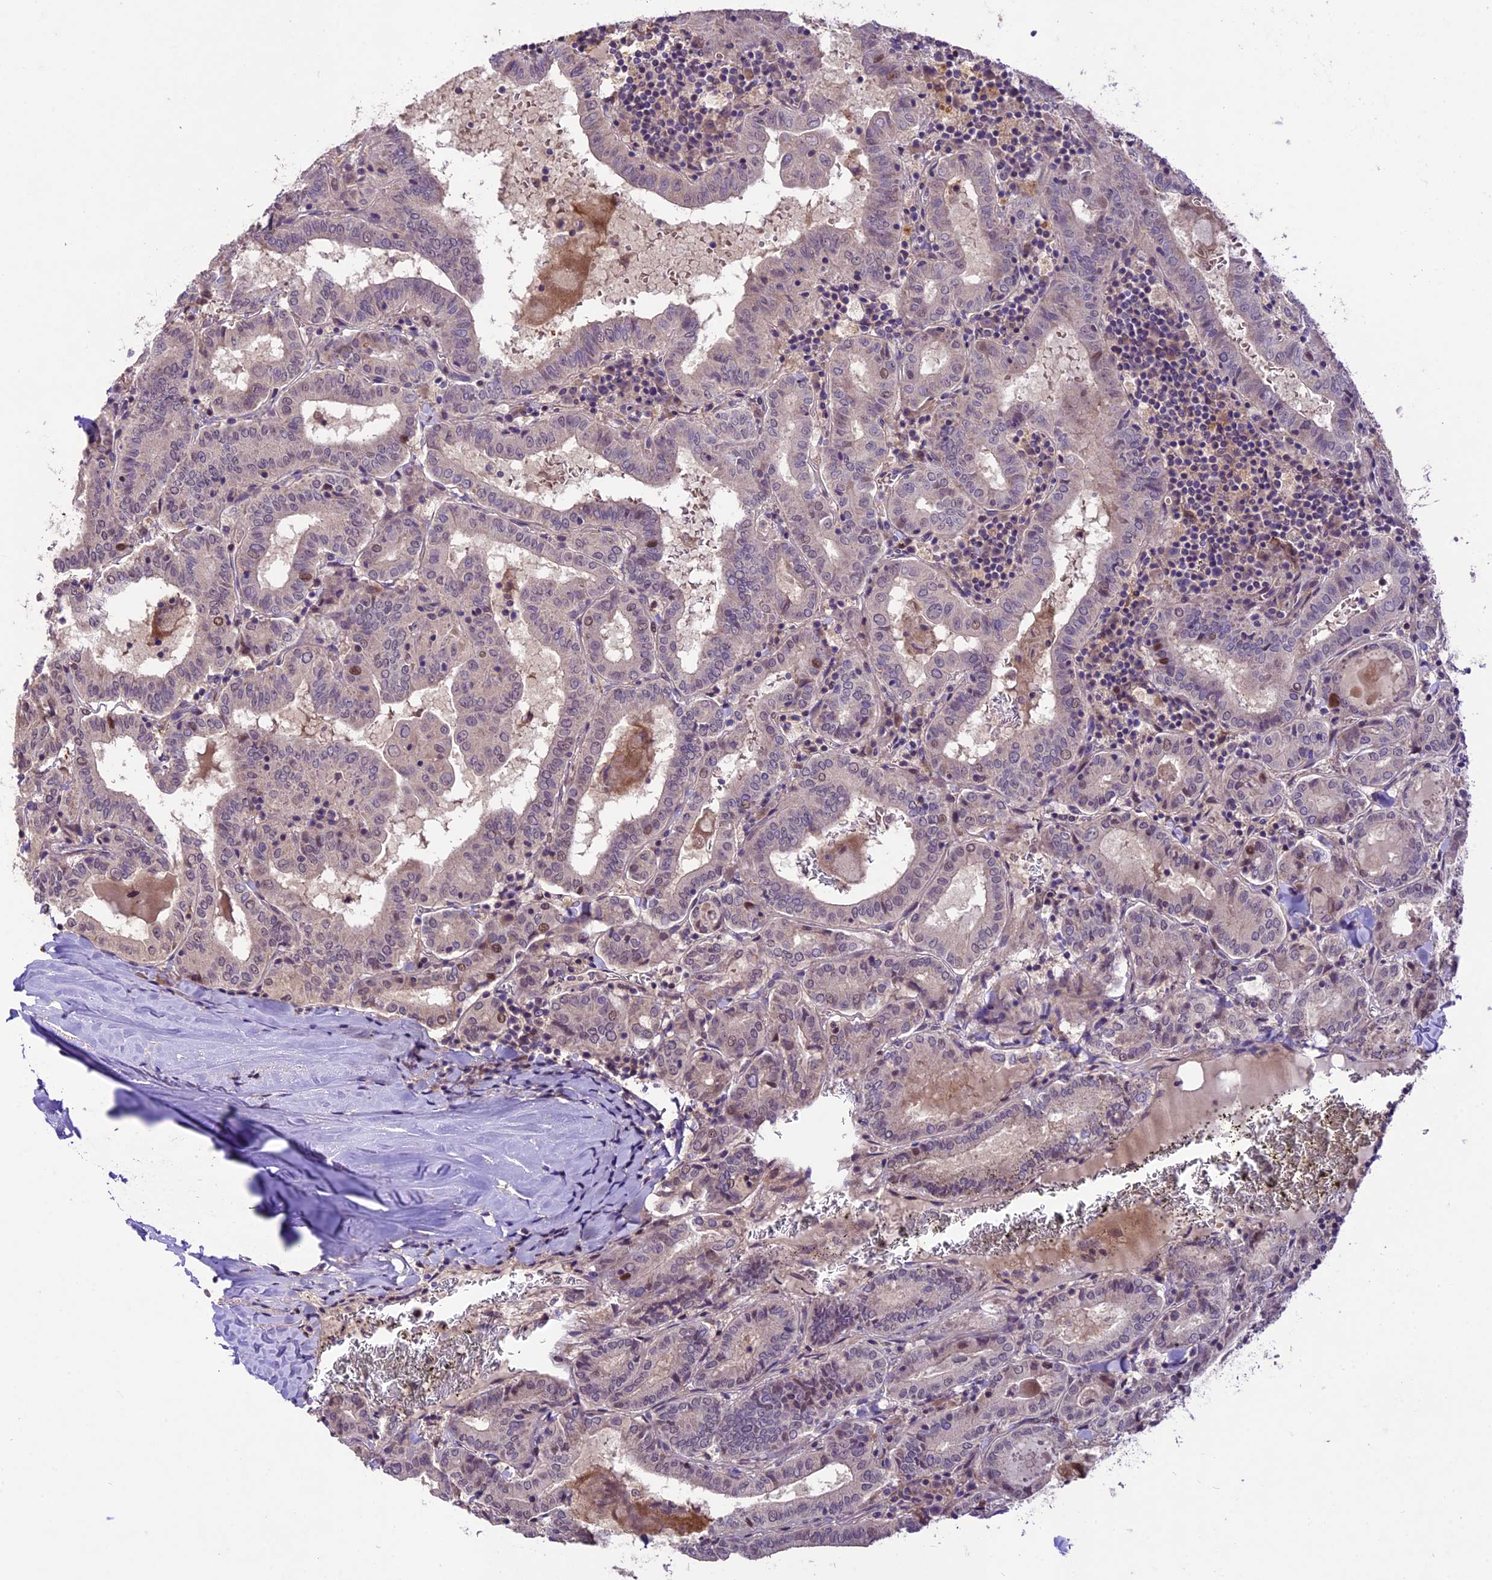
{"staining": {"intensity": "negative", "quantity": "none", "location": "none"}, "tissue": "thyroid cancer", "cell_type": "Tumor cells", "image_type": "cancer", "snomed": [{"axis": "morphology", "description": "Papillary adenocarcinoma, NOS"}, {"axis": "topography", "description": "Thyroid gland"}], "caption": "IHC of thyroid cancer reveals no expression in tumor cells. Brightfield microscopy of immunohistochemistry (IHC) stained with DAB (brown) and hematoxylin (blue), captured at high magnification.", "gene": "DGKH", "patient": {"sex": "female", "age": 72}}